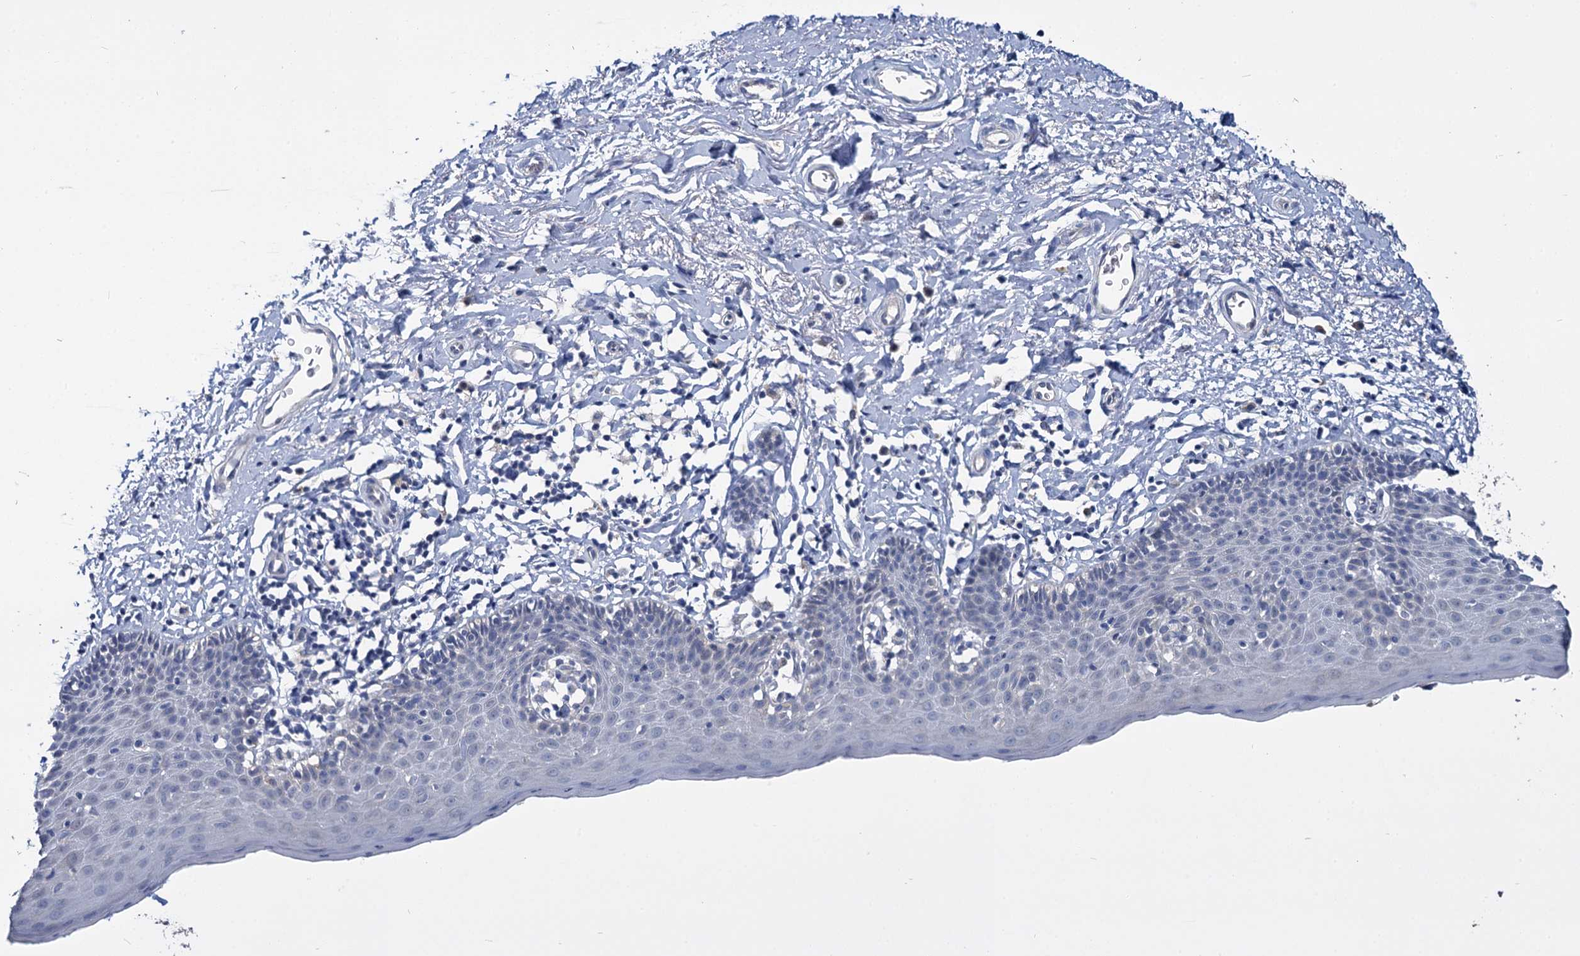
{"staining": {"intensity": "strong", "quantity": "<25%", "location": "cytoplasmic/membranous"}, "tissue": "skin", "cell_type": "Epidermal cells", "image_type": "normal", "snomed": [{"axis": "morphology", "description": "Normal tissue, NOS"}, {"axis": "topography", "description": "Vulva"}], "caption": "Immunohistochemical staining of unremarkable human skin demonstrates strong cytoplasmic/membranous protein positivity in approximately <25% of epidermal cells.", "gene": "ANKRD42", "patient": {"sex": "female", "age": 66}}